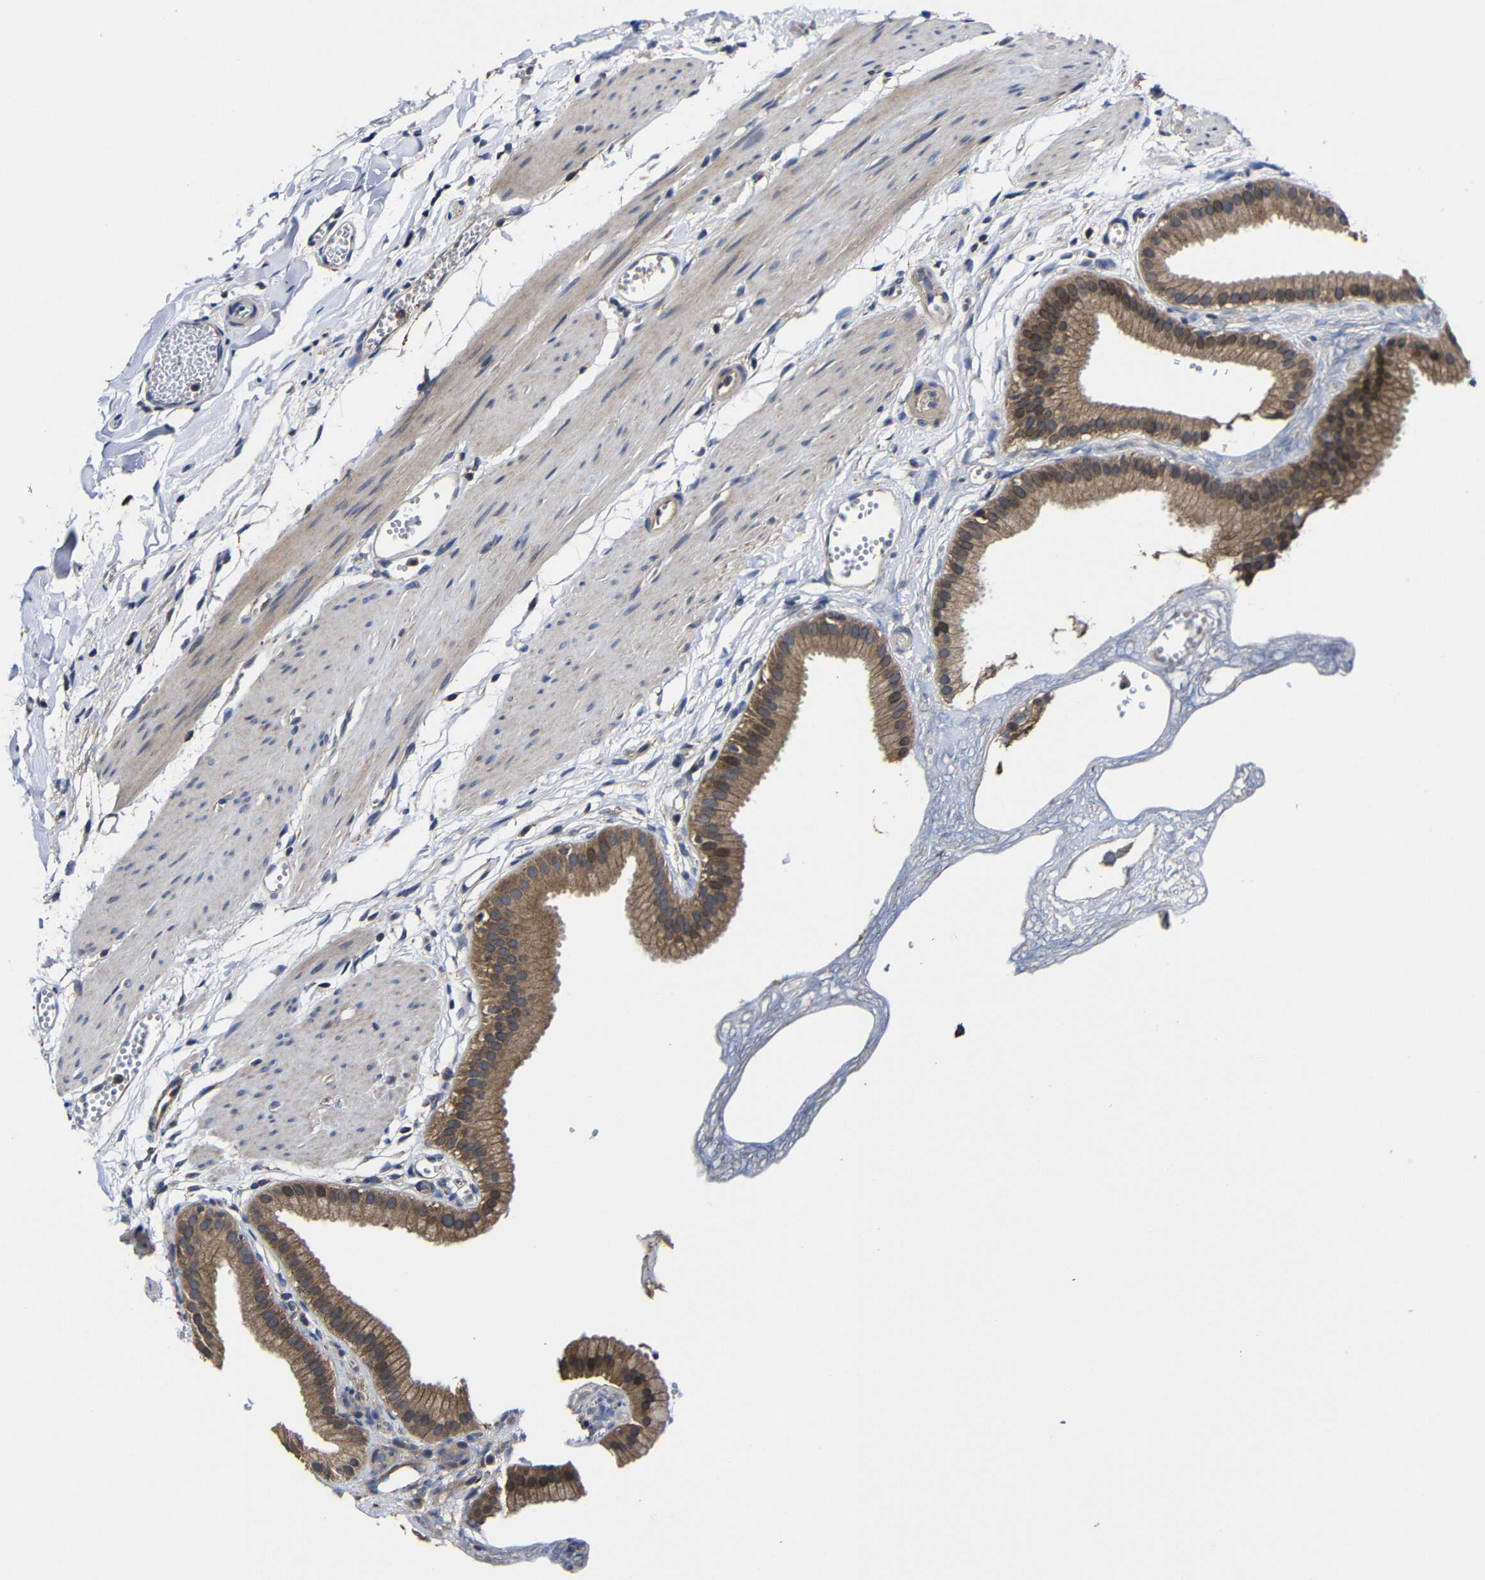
{"staining": {"intensity": "moderate", "quantity": ">75%", "location": "cytoplasmic/membranous,nuclear"}, "tissue": "gallbladder", "cell_type": "Glandular cells", "image_type": "normal", "snomed": [{"axis": "morphology", "description": "Normal tissue, NOS"}, {"axis": "topography", "description": "Gallbladder"}], "caption": "A brown stain shows moderate cytoplasmic/membranous,nuclear positivity of a protein in glandular cells of normal human gallbladder. (IHC, brightfield microscopy, high magnification).", "gene": "LPAR5", "patient": {"sex": "female", "age": 64}}